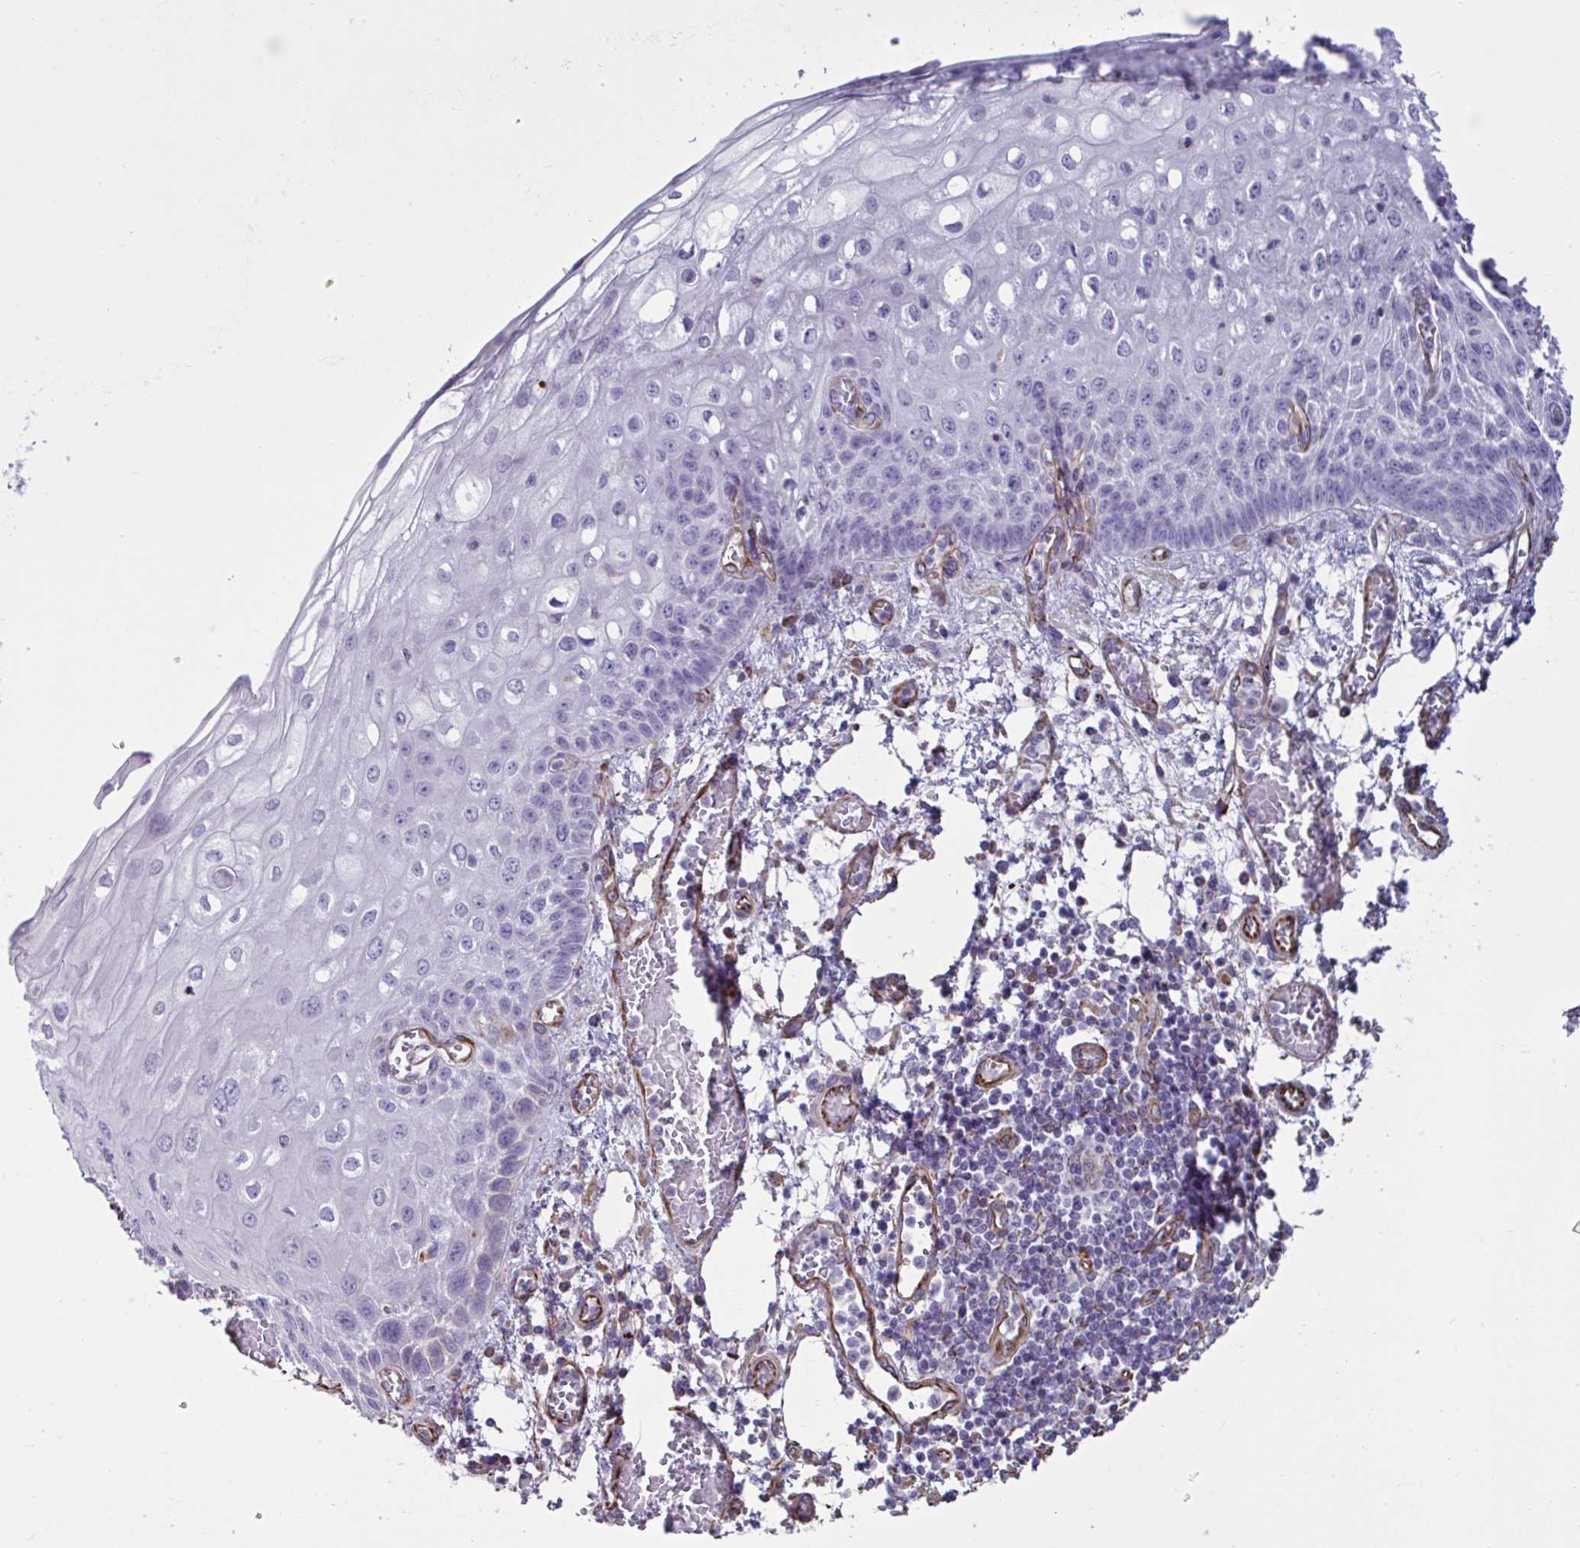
{"staining": {"intensity": "negative", "quantity": "none", "location": "none"}, "tissue": "esophagus", "cell_type": "Squamous epithelial cells", "image_type": "normal", "snomed": [{"axis": "morphology", "description": "Normal tissue, NOS"}, {"axis": "morphology", "description": "Adenocarcinoma, NOS"}, {"axis": "topography", "description": "Esophagus"}], "caption": "Protein analysis of unremarkable esophagus demonstrates no significant expression in squamous epithelial cells.", "gene": "TMEM86B", "patient": {"sex": "male", "age": 81}}